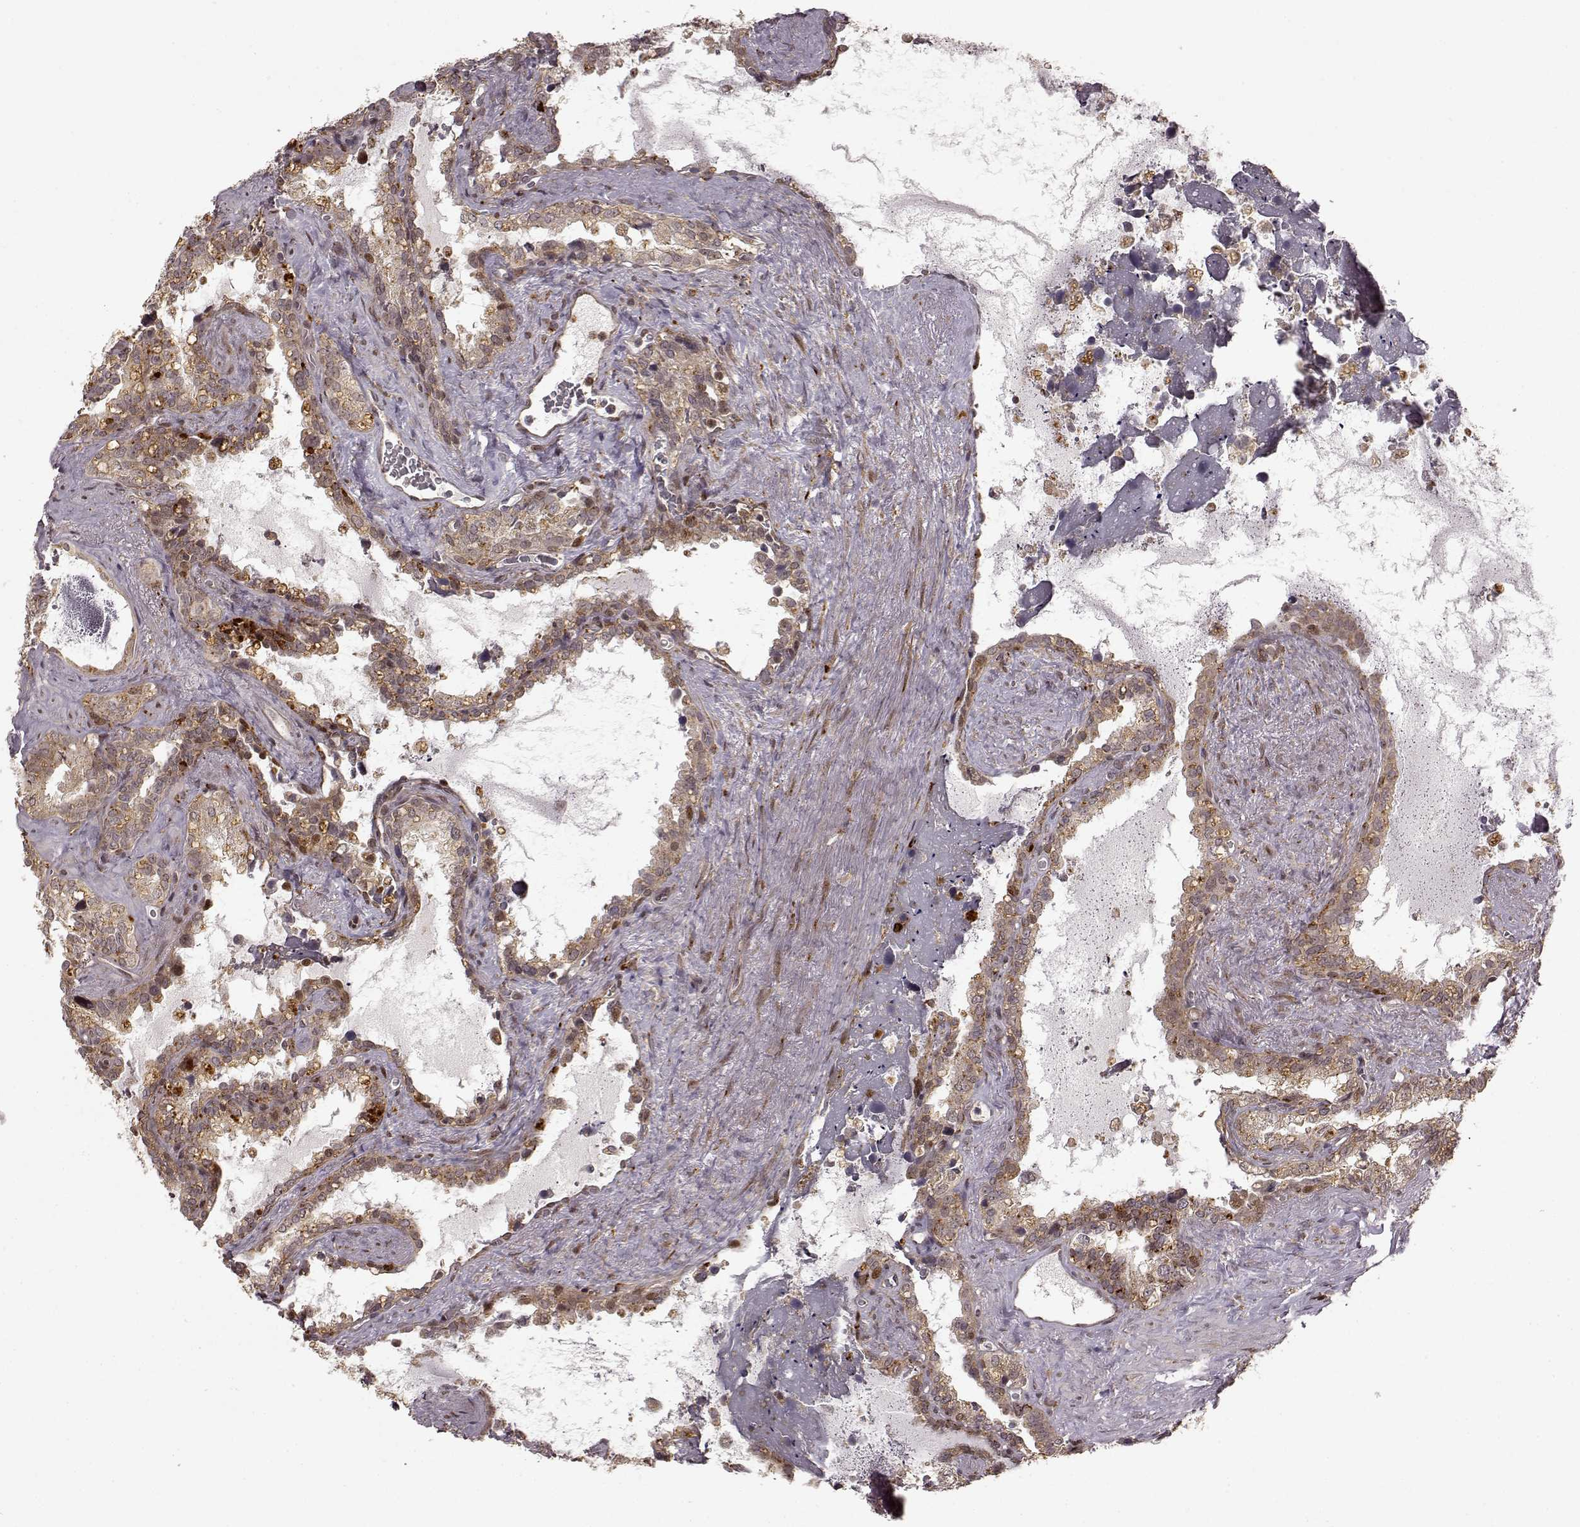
{"staining": {"intensity": "weak", "quantity": ">75%", "location": "cytoplasmic/membranous"}, "tissue": "seminal vesicle", "cell_type": "Glandular cells", "image_type": "normal", "snomed": [{"axis": "morphology", "description": "Normal tissue, NOS"}, {"axis": "topography", "description": "Seminal veicle"}], "caption": "Glandular cells demonstrate weak cytoplasmic/membranous positivity in about >75% of cells in unremarkable seminal vesicle.", "gene": "SLC12A9", "patient": {"sex": "male", "age": 71}}